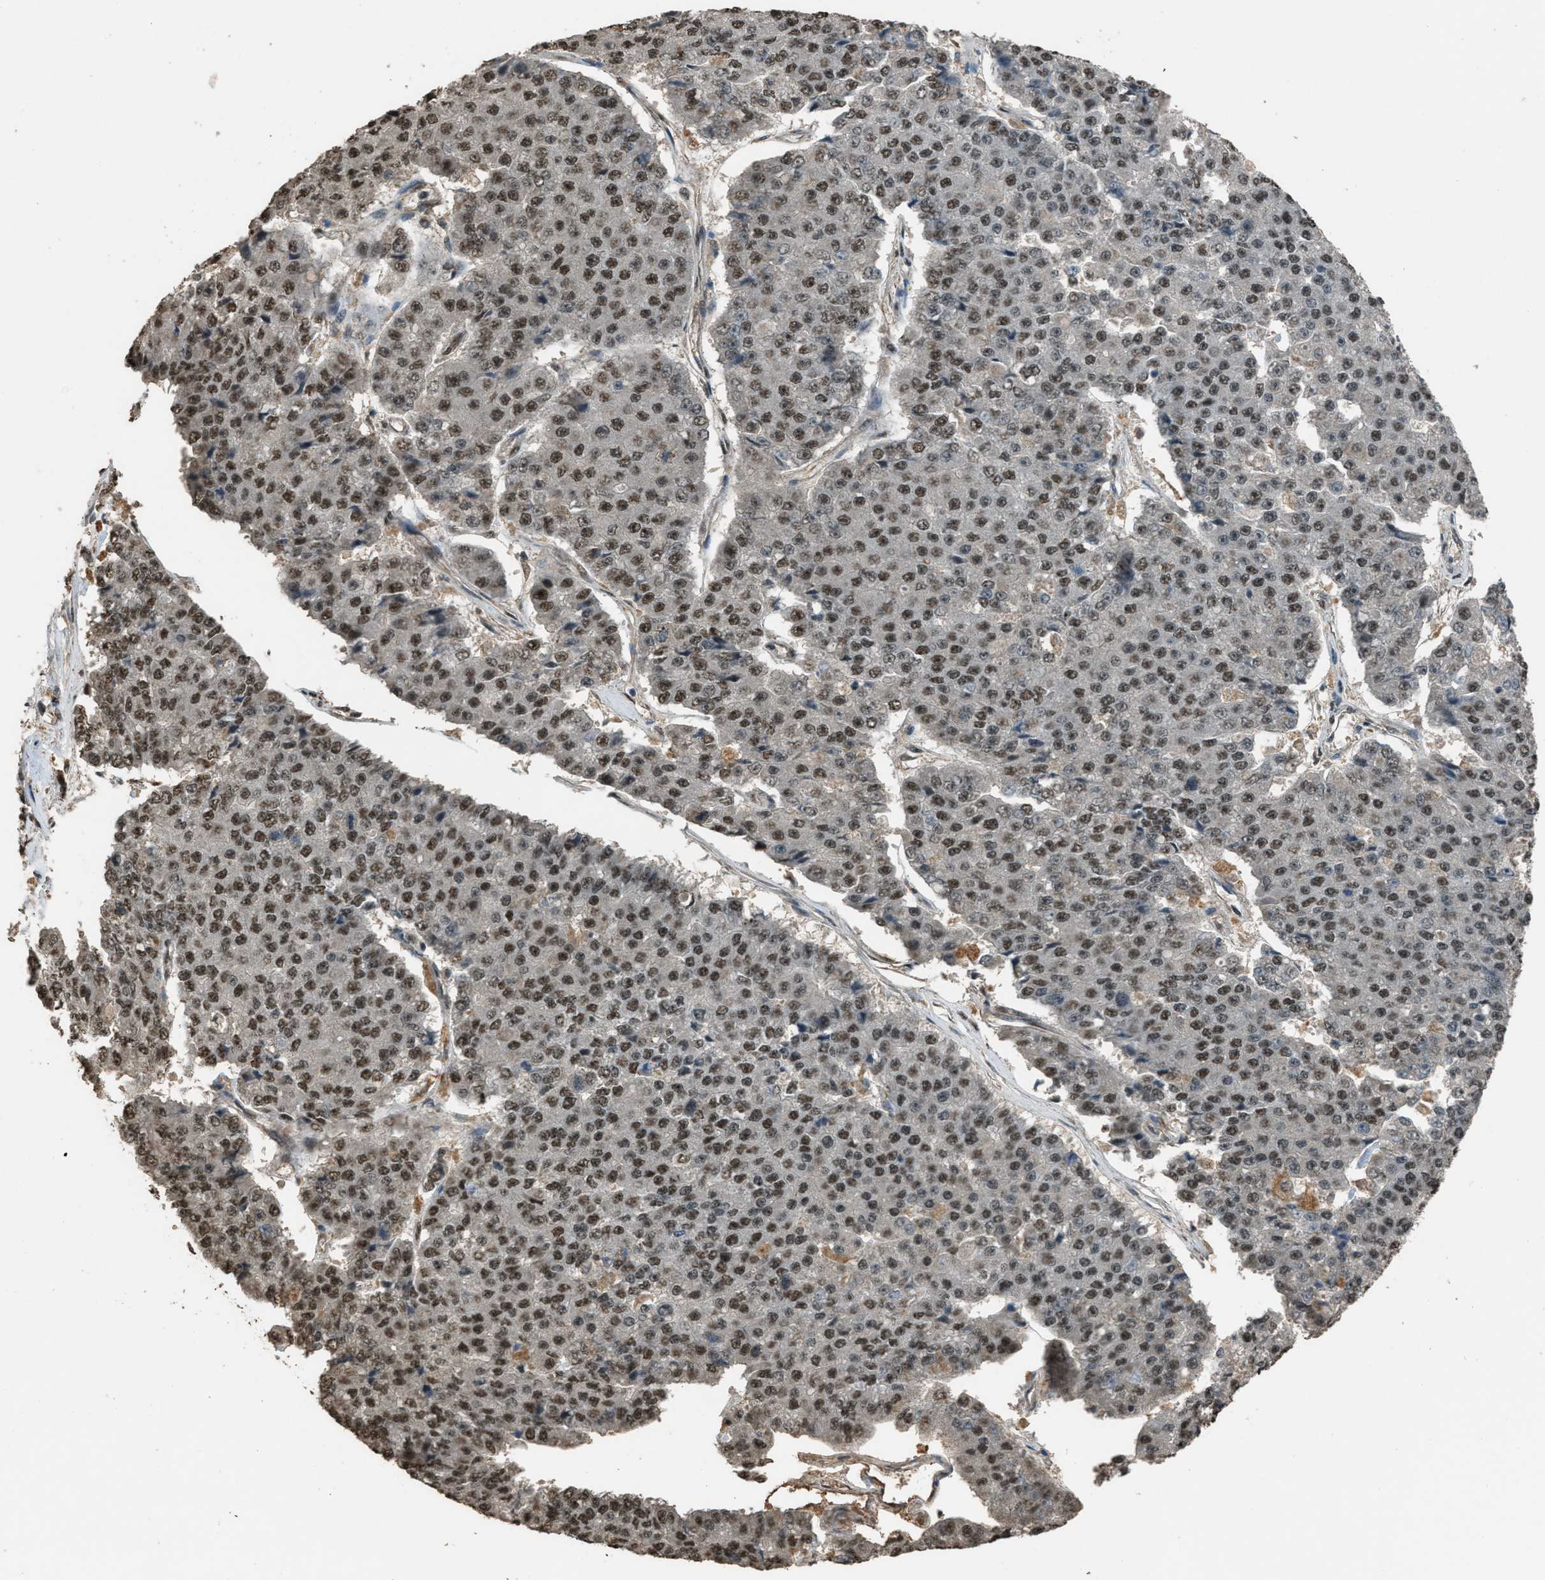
{"staining": {"intensity": "moderate", "quantity": ">75%", "location": "nuclear"}, "tissue": "pancreatic cancer", "cell_type": "Tumor cells", "image_type": "cancer", "snomed": [{"axis": "morphology", "description": "Adenocarcinoma, NOS"}, {"axis": "topography", "description": "Pancreas"}], "caption": "This is an image of immunohistochemistry staining of adenocarcinoma (pancreatic), which shows moderate staining in the nuclear of tumor cells.", "gene": "SERTAD2", "patient": {"sex": "male", "age": 50}}